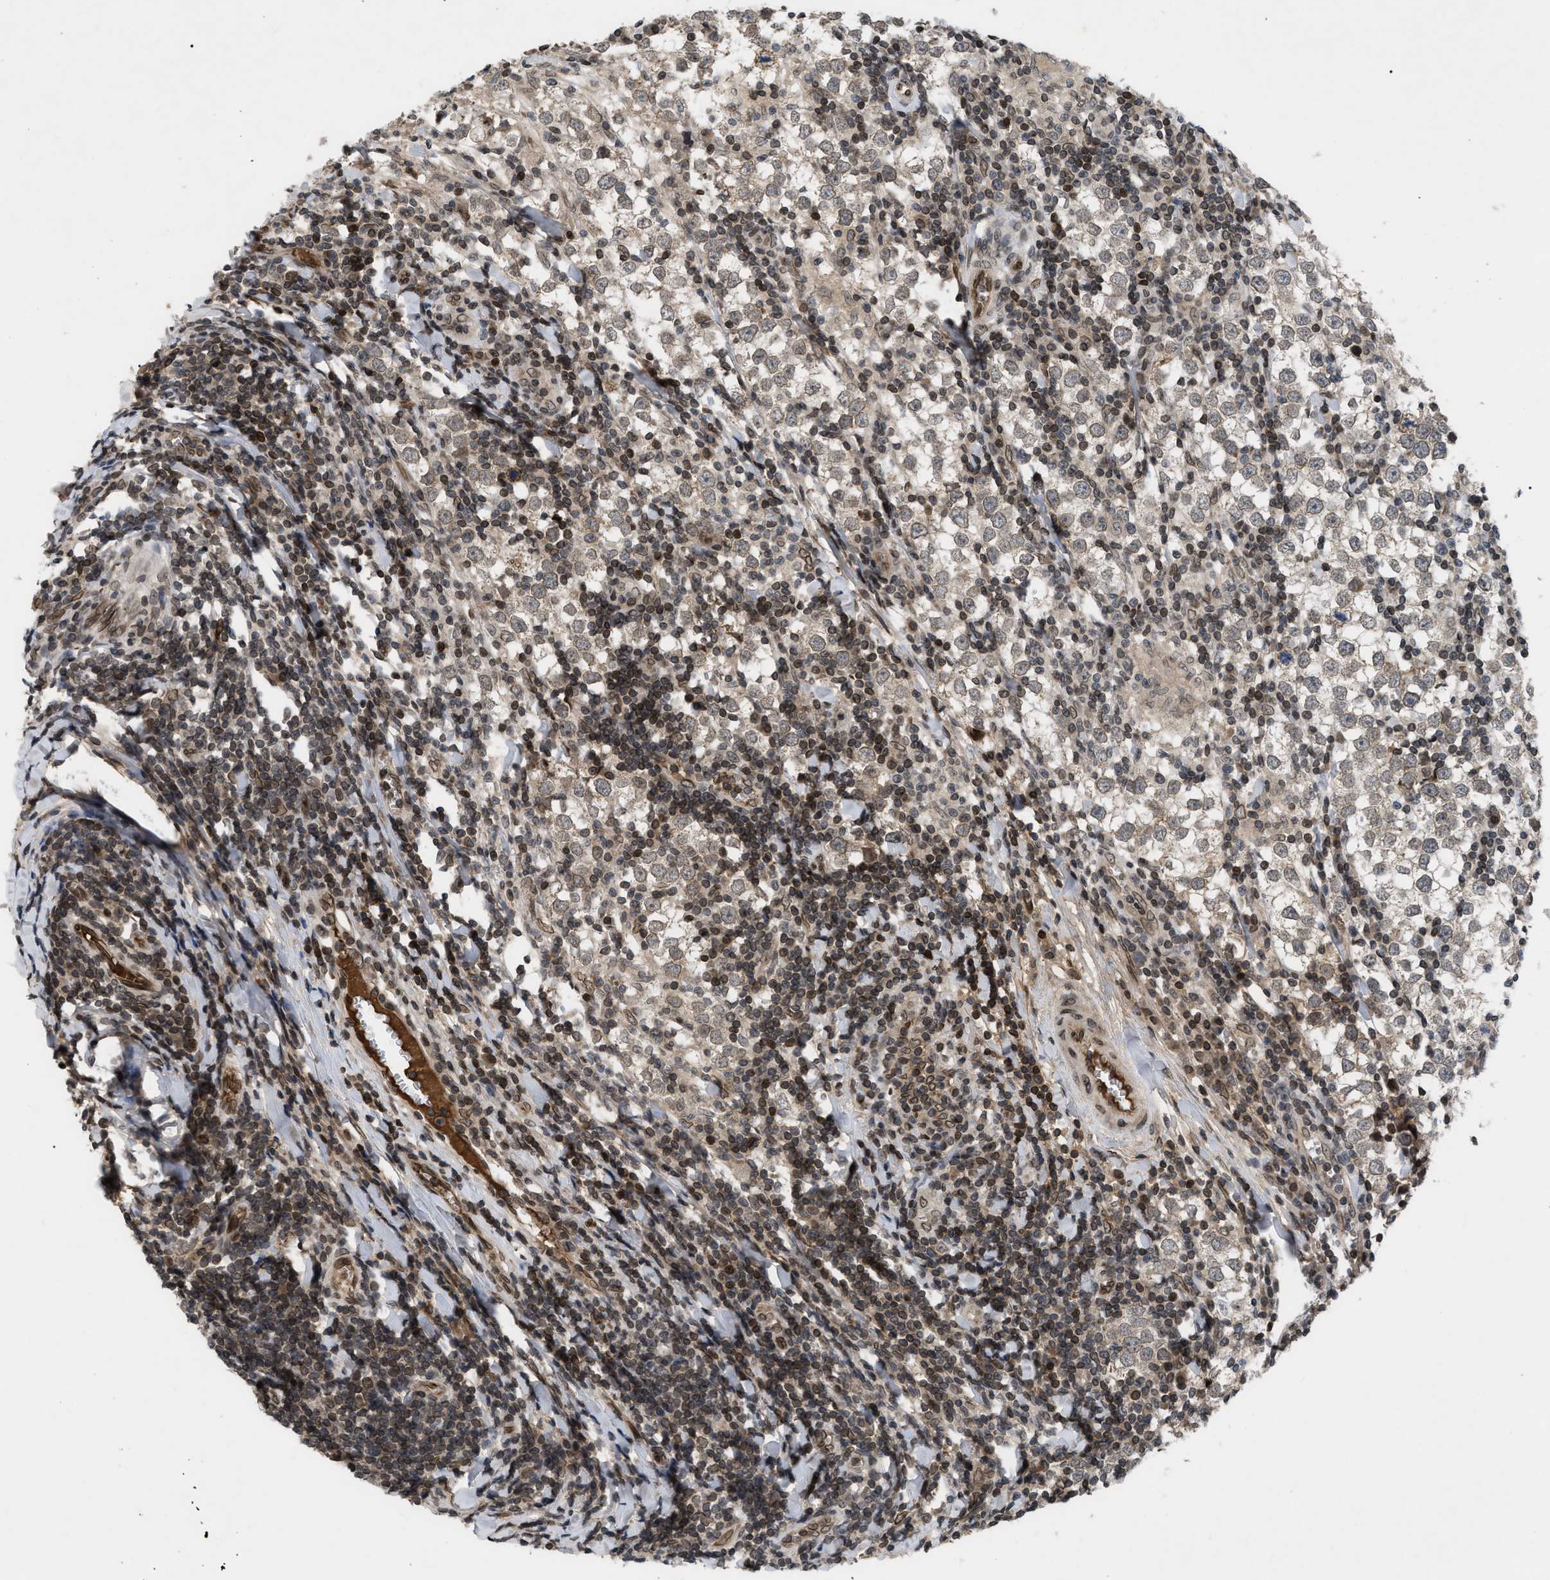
{"staining": {"intensity": "weak", "quantity": "25%-75%", "location": "cytoplasmic/membranous,nuclear"}, "tissue": "testis cancer", "cell_type": "Tumor cells", "image_type": "cancer", "snomed": [{"axis": "morphology", "description": "Seminoma, NOS"}, {"axis": "morphology", "description": "Carcinoma, Embryonal, NOS"}, {"axis": "topography", "description": "Testis"}], "caption": "This is an image of immunohistochemistry staining of testis embryonal carcinoma, which shows weak expression in the cytoplasmic/membranous and nuclear of tumor cells.", "gene": "CRY1", "patient": {"sex": "male", "age": 36}}